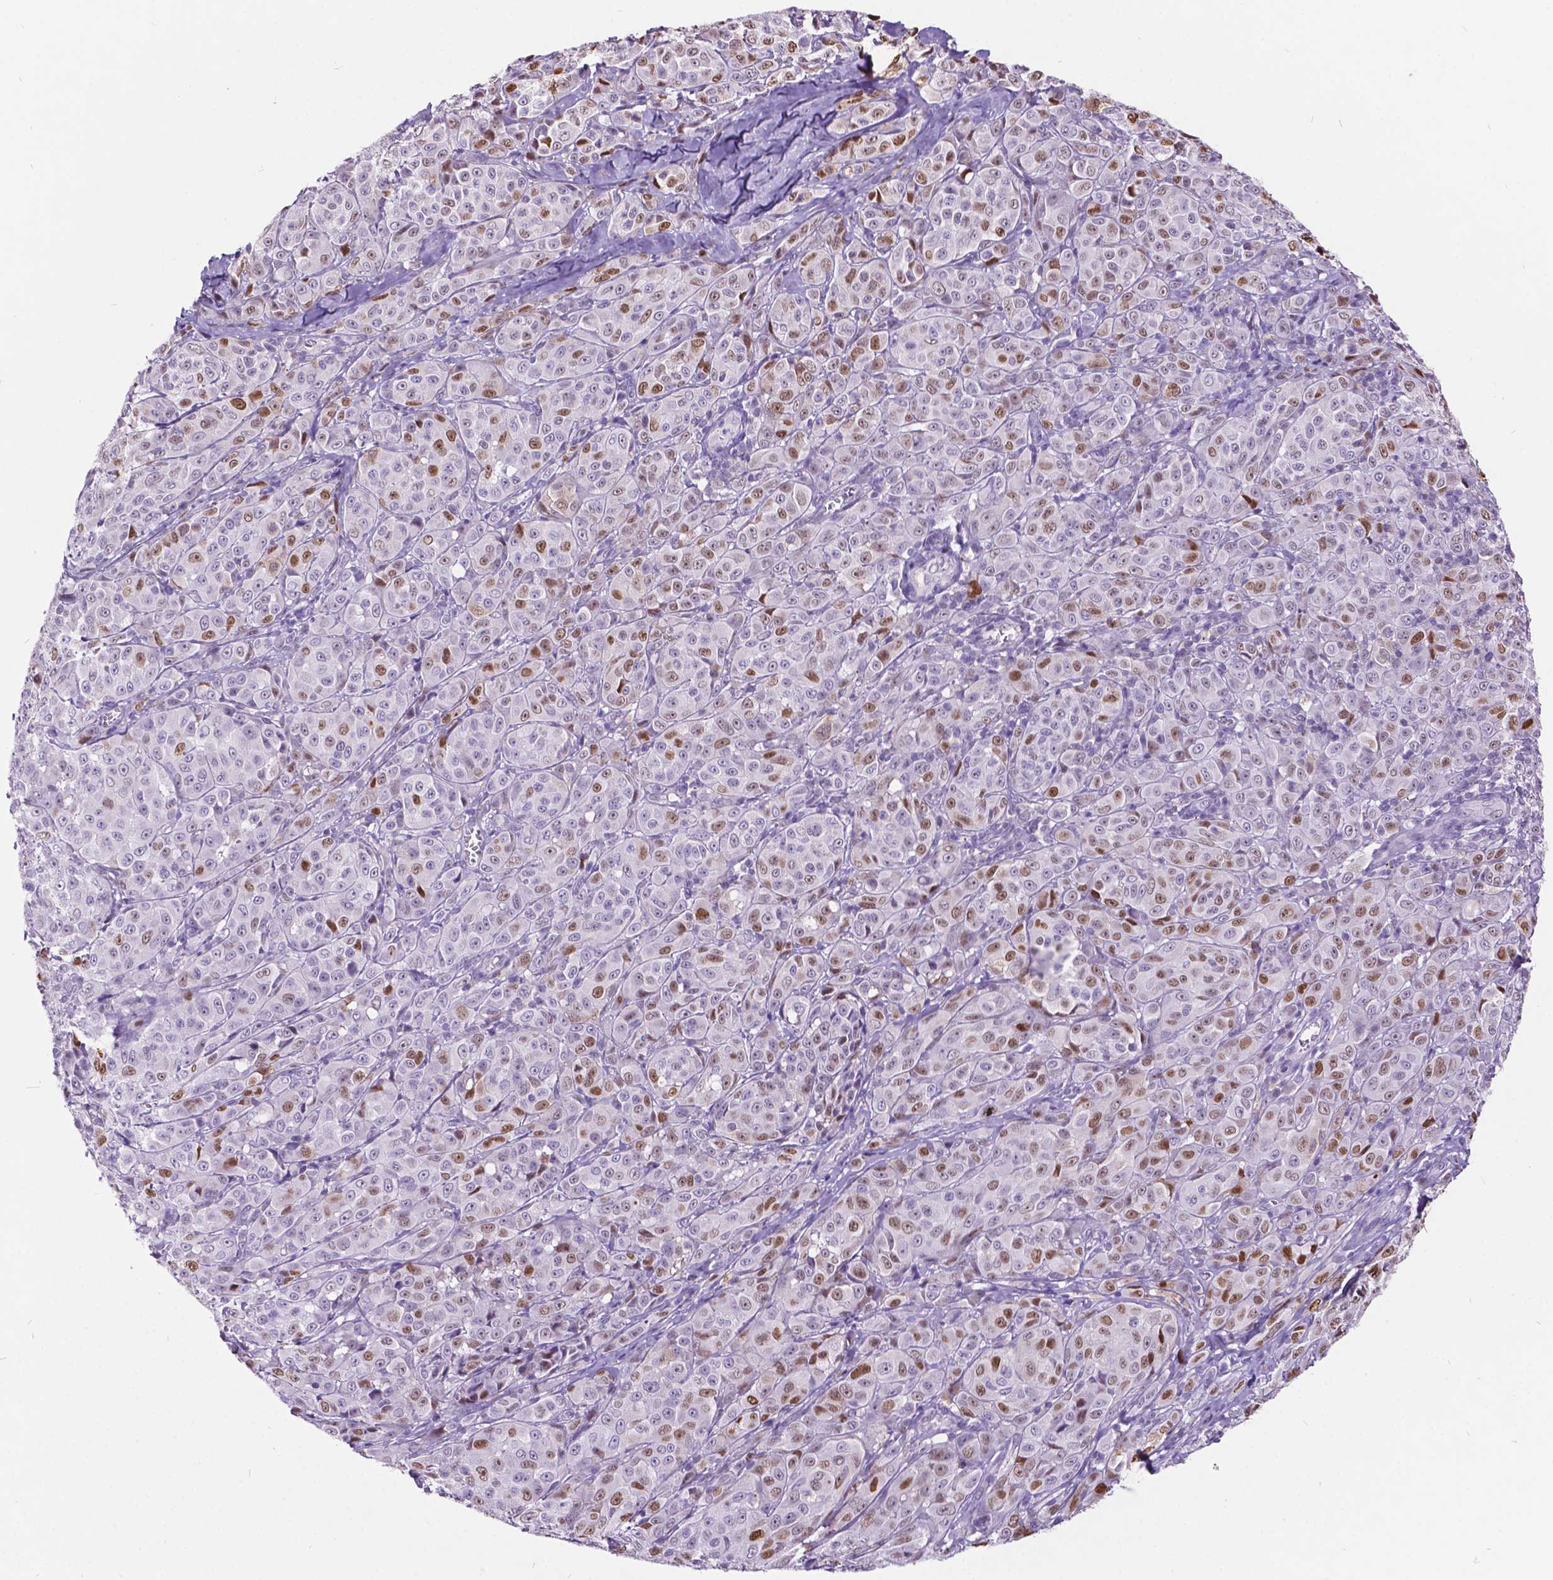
{"staining": {"intensity": "moderate", "quantity": "25%-75%", "location": "nuclear"}, "tissue": "melanoma", "cell_type": "Tumor cells", "image_type": "cancer", "snomed": [{"axis": "morphology", "description": "Malignant melanoma, NOS"}, {"axis": "topography", "description": "Skin"}], "caption": "High-magnification brightfield microscopy of malignant melanoma stained with DAB (brown) and counterstained with hematoxylin (blue). tumor cells exhibit moderate nuclear positivity is appreciated in about25%-75% of cells. The staining was performed using DAB to visualize the protein expression in brown, while the nuclei were stained in blue with hematoxylin (Magnification: 20x).", "gene": "DPF3", "patient": {"sex": "male", "age": 89}}